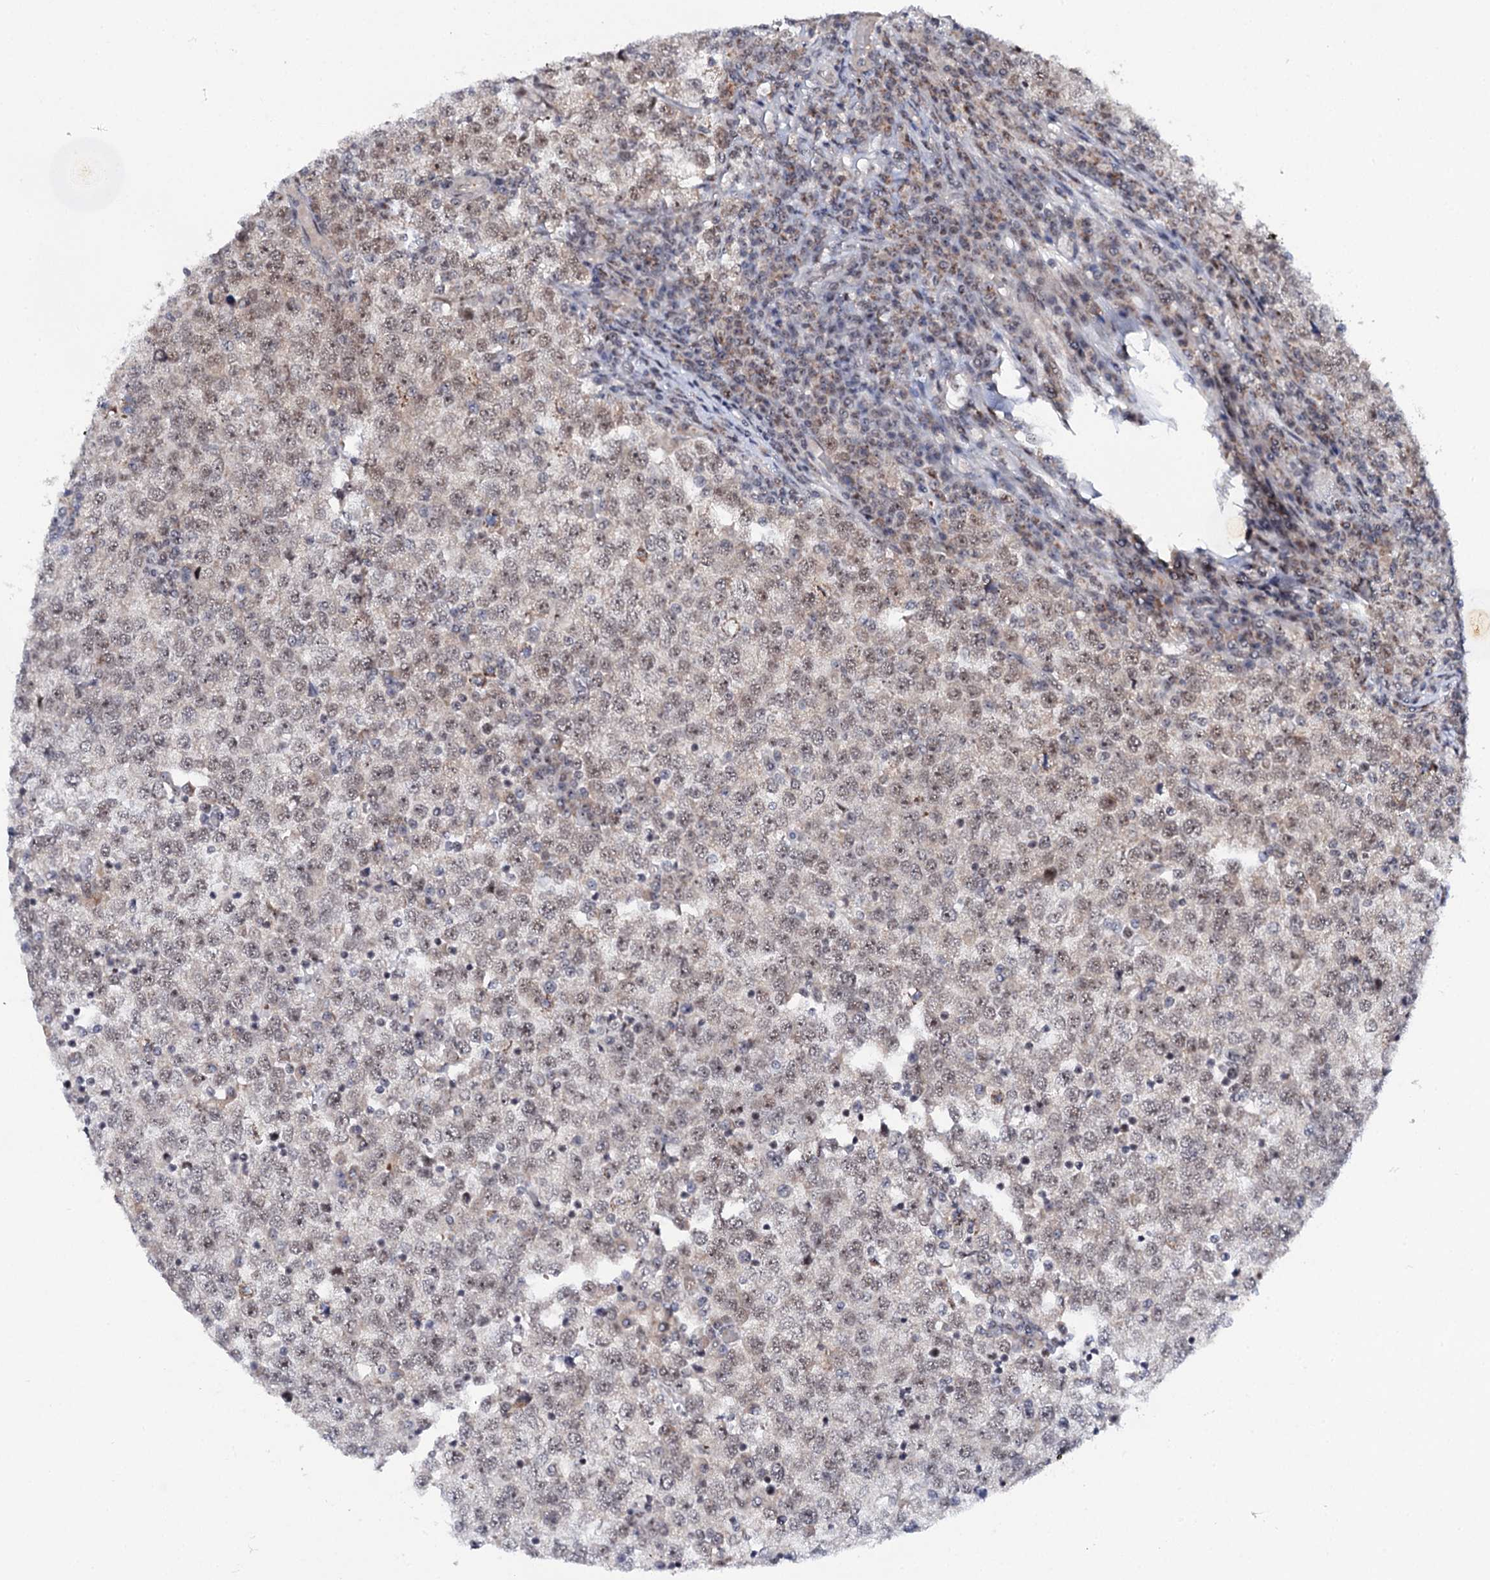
{"staining": {"intensity": "moderate", "quantity": "<25%", "location": "nuclear"}, "tissue": "testis cancer", "cell_type": "Tumor cells", "image_type": "cancer", "snomed": [{"axis": "morphology", "description": "Seminoma, NOS"}, {"axis": "topography", "description": "Testis"}], "caption": "Immunohistochemical staining of testis cancer (seminoma) displays moderate nuclear protein expression in approximately <25% of tumor cells.", "gene": "BUD13", "patient": {"sex": "male", "age": 65}}